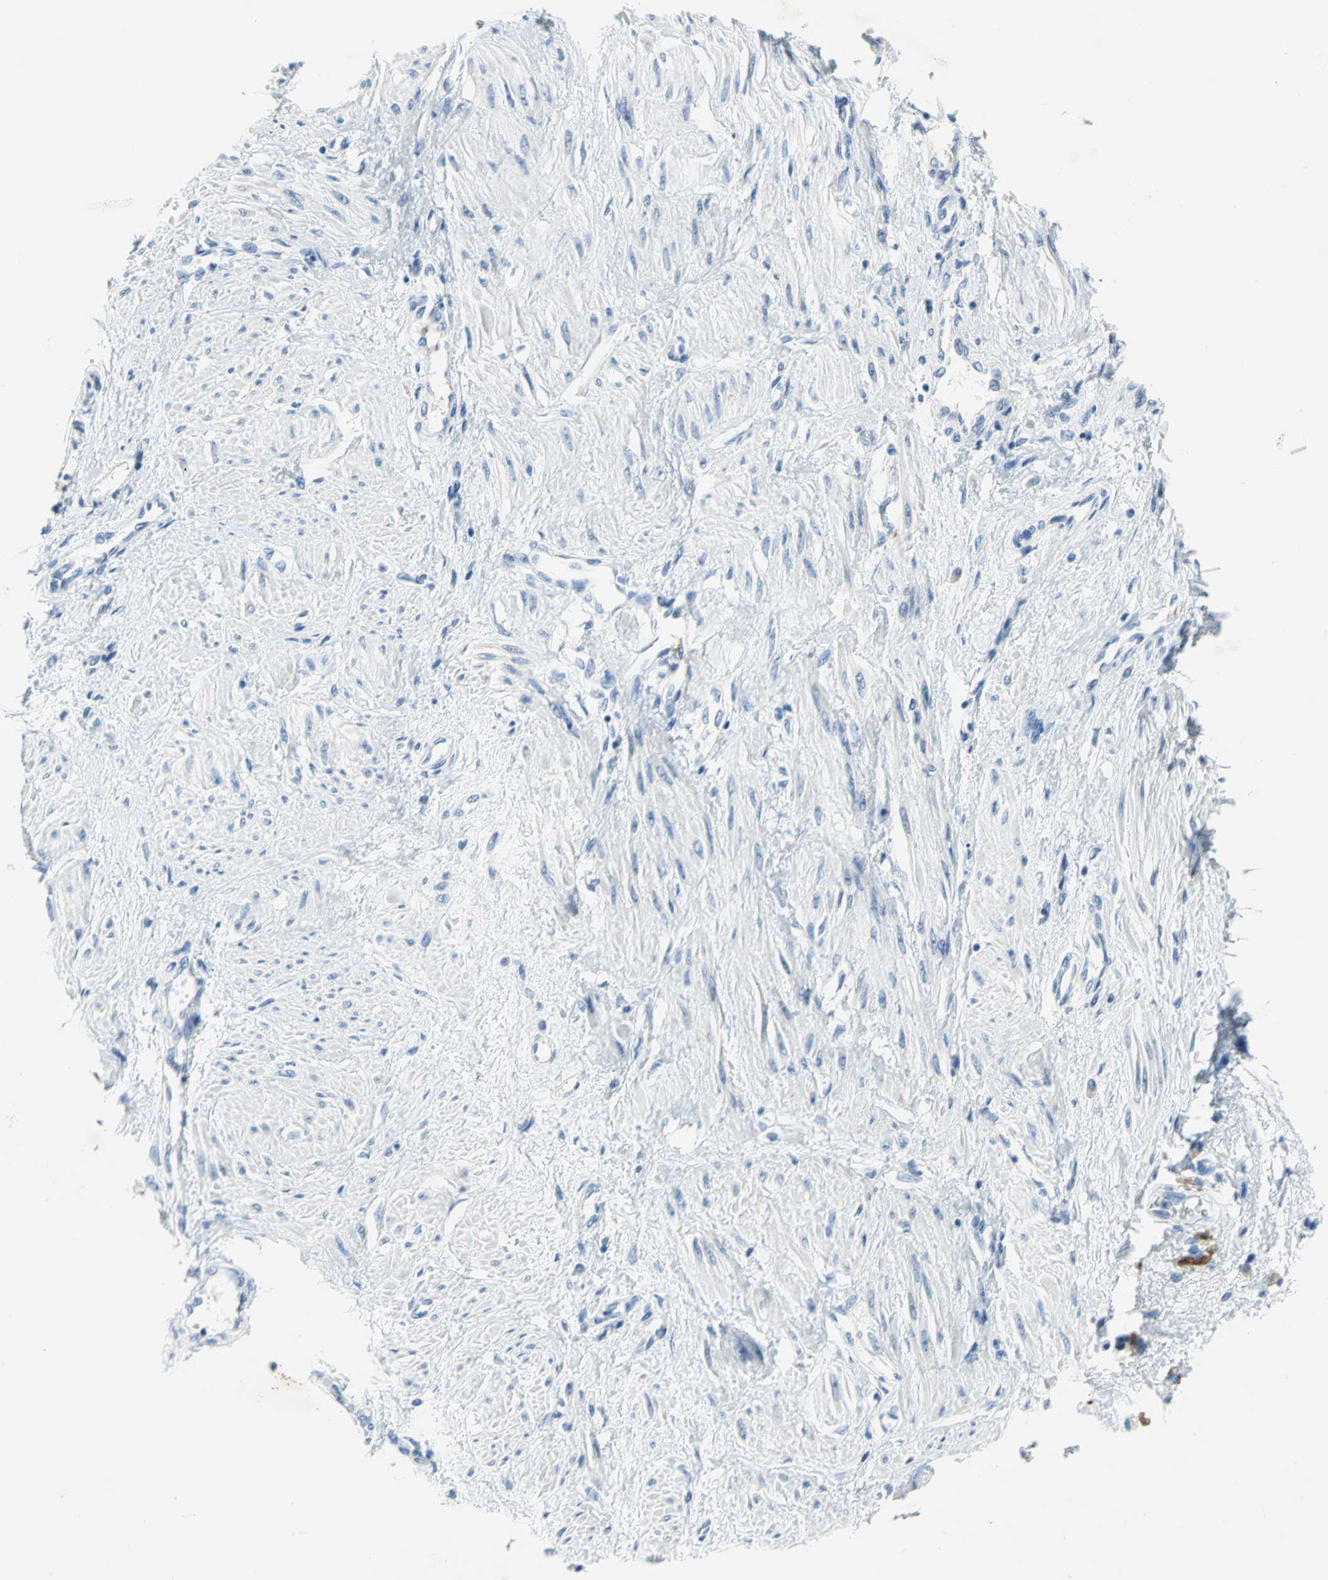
{"staining": {"intensity": "negative", "quantity": "none", "location": "none"}, "tissue": "smooth muscle", "cell_type": "Smooth muscle cells", "image_type": "normal", "snomed": [{"axis": "morphology", "description": "Normal tissue, NOS"}, {"axis": "topography", "description": "Smooth muscle"}, {"axis": "topography", "description": "Uterus"}], "caption": "The immunohistochemistry (IHC) micrograph has no significant expression in smooth muscle cells of smooth muscle. (Brightfield microscopy of DAB (3,3'-diaminobenzidine) IHC at high magnification).", "gene": "PKLR", "patient": {"sex": "female", "age": 39}}